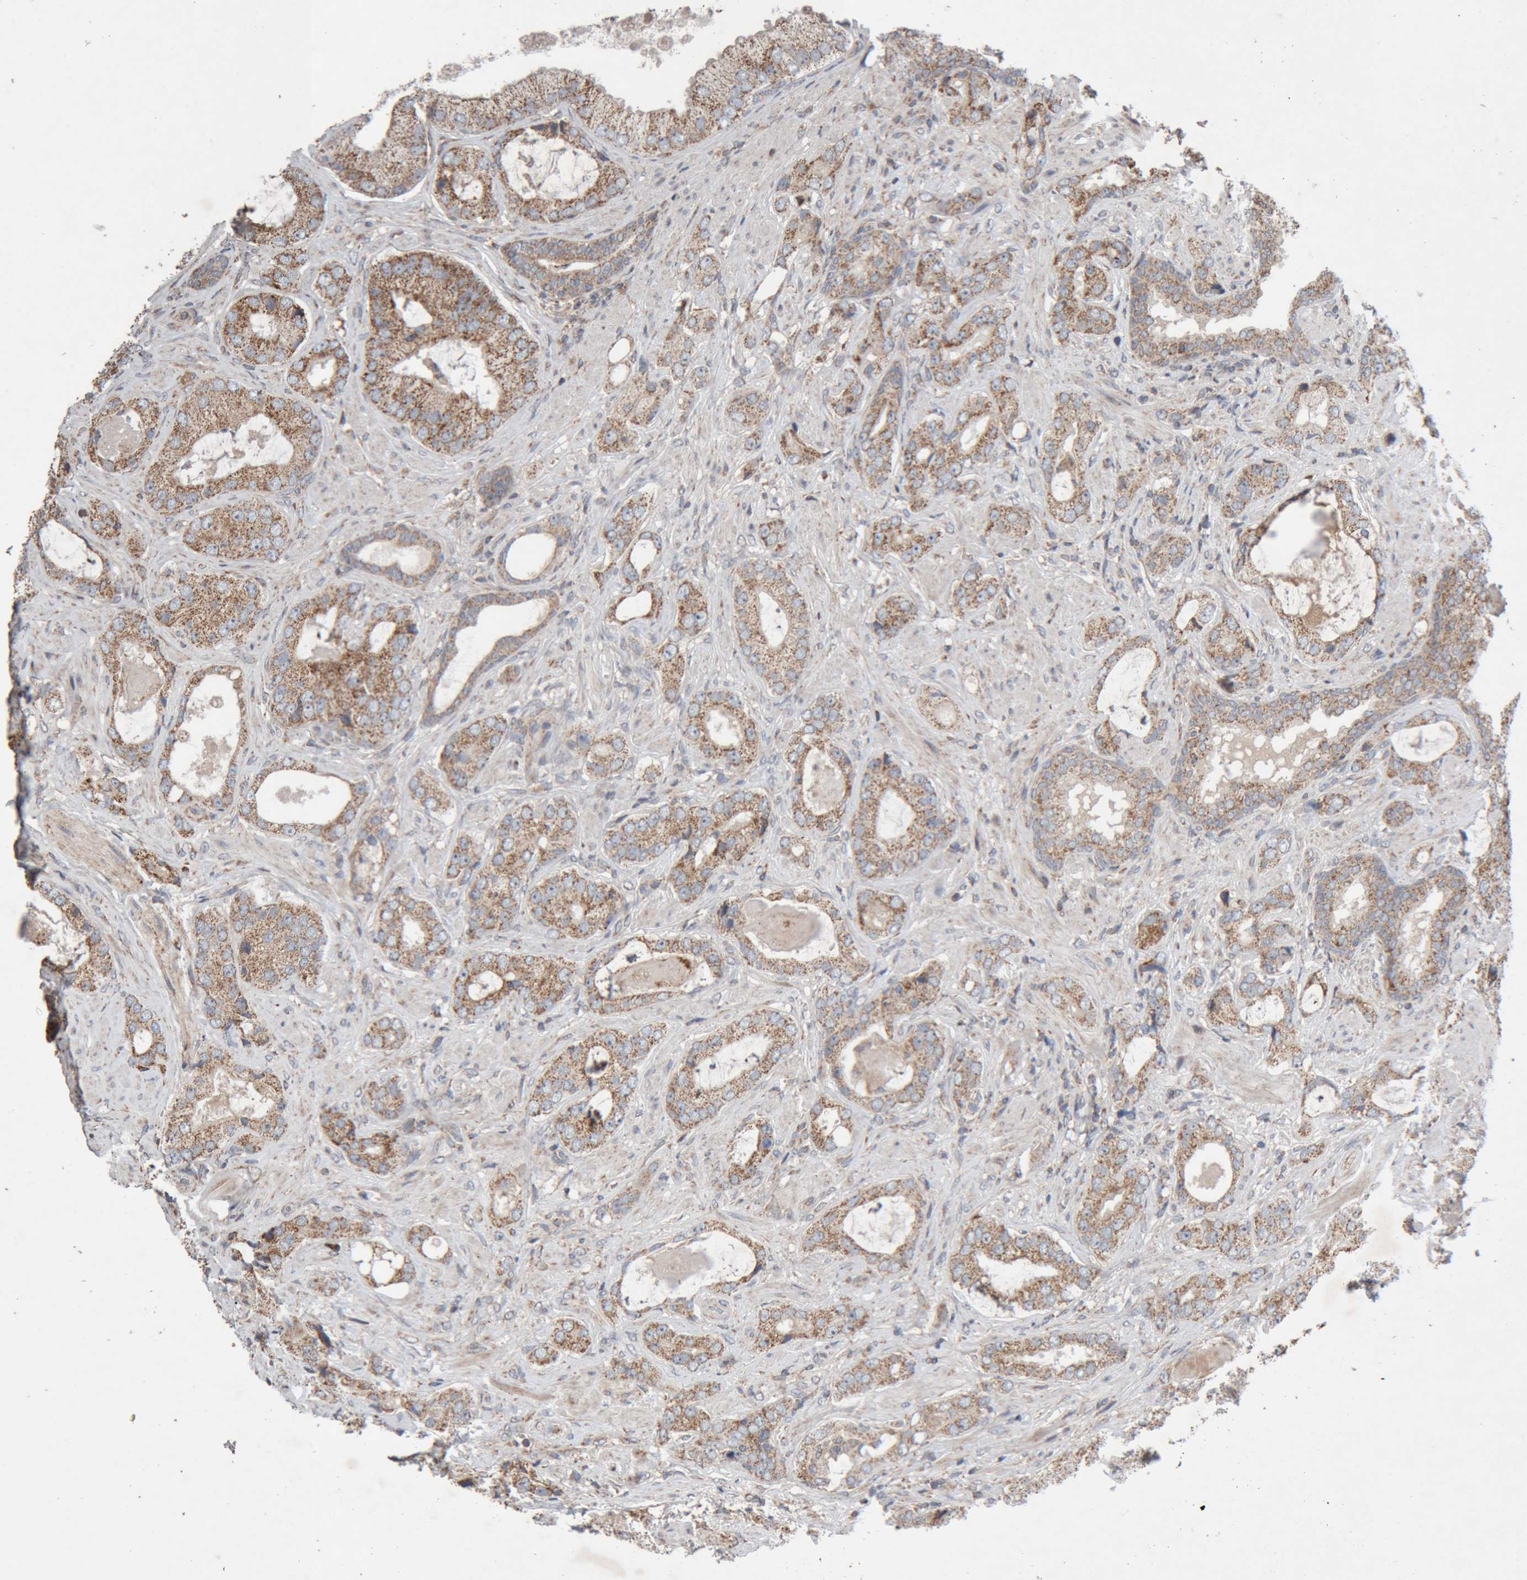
{"staining": {"intensity": "moderate", "quantity": ">75%", "location": "cytoplasmic/membranous"}, "tissue": "prostate cancer", "cell_type": "Tumor cells", "image_type": "cancer", "snomed": [{"axis": "morphology", "description": "Normal tissue, NOS"}, {"axis": "morphology", "description": "Adenocarcinoma, High grade"}, {"axis": "topography", "description": "Prostate"}, {"axis": "topography", "description": "Peripheral nerve tissue"}], "caption": "An immunohistochemistry histopathology image of neoplastic tissue is shown. Protein staining in brown shows moderate cytoplasmic/membranous positivity in prostate cancer (high-grade adenocarcinoma) within tumor cells.", "gene": "KIF21B", "patient": {"sex": "male", "age": 59}}